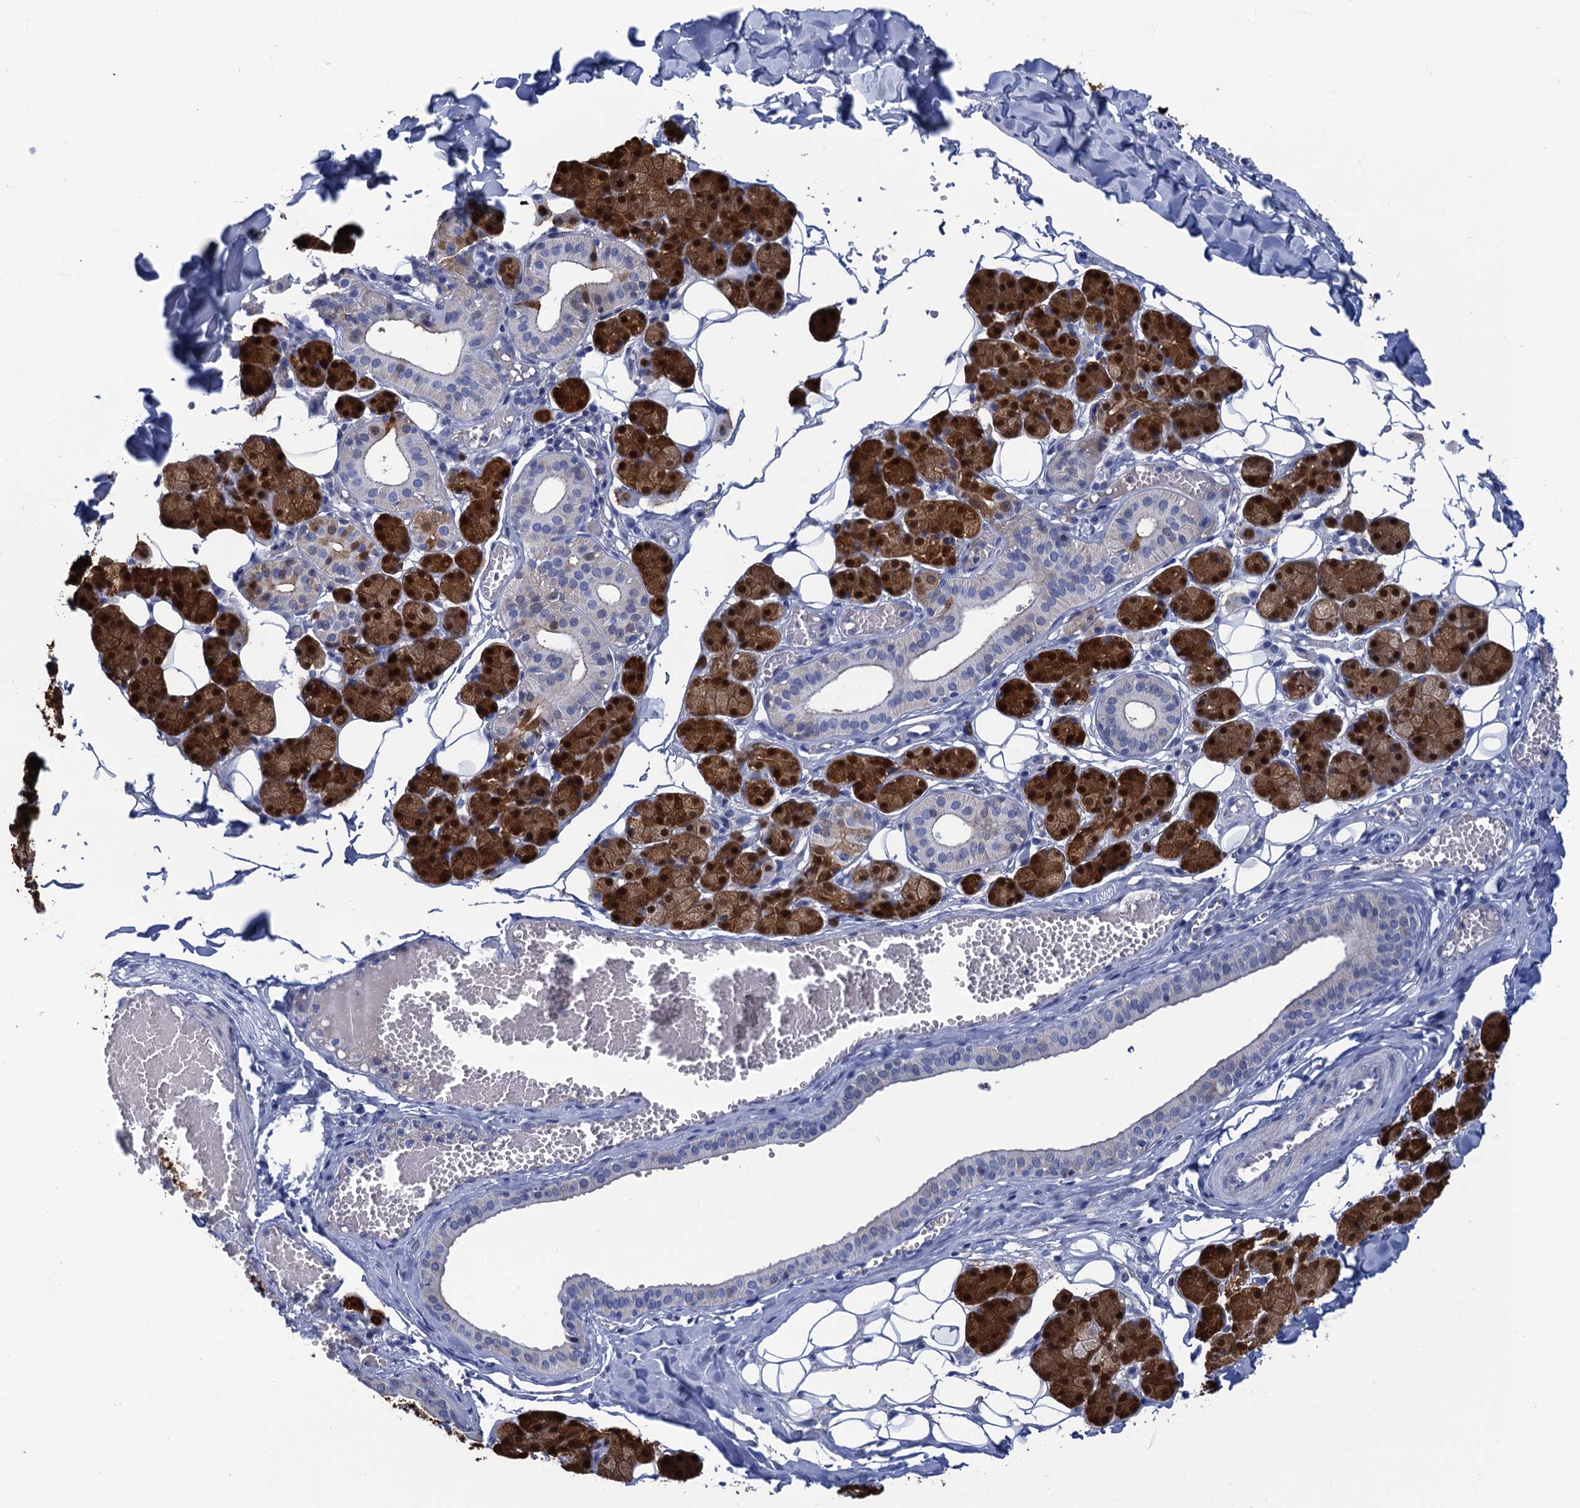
{"staining": {"intensity": "strong", "quantity": ">75%", "location": "cytoplasmic/membranous,nuclear"}, "tissue": "salivary gland", "cell_type": "Glandular cells", "image_type": "normal", "snomed": [{"axis": "morphology", "description": "Normal tissue, NOS"}, {"axis": "topography", "description": "Salivary gland"}], "caption": "Immunohistochemical staining of normal human salivary gland displays strong cytoplasmic/membranous,nuclear protein expression in approximately >75% of glandular cells. Nuclei are stained in blue.", "gene": "CALML5", "patient": {"sex": "female", "age": 33}}